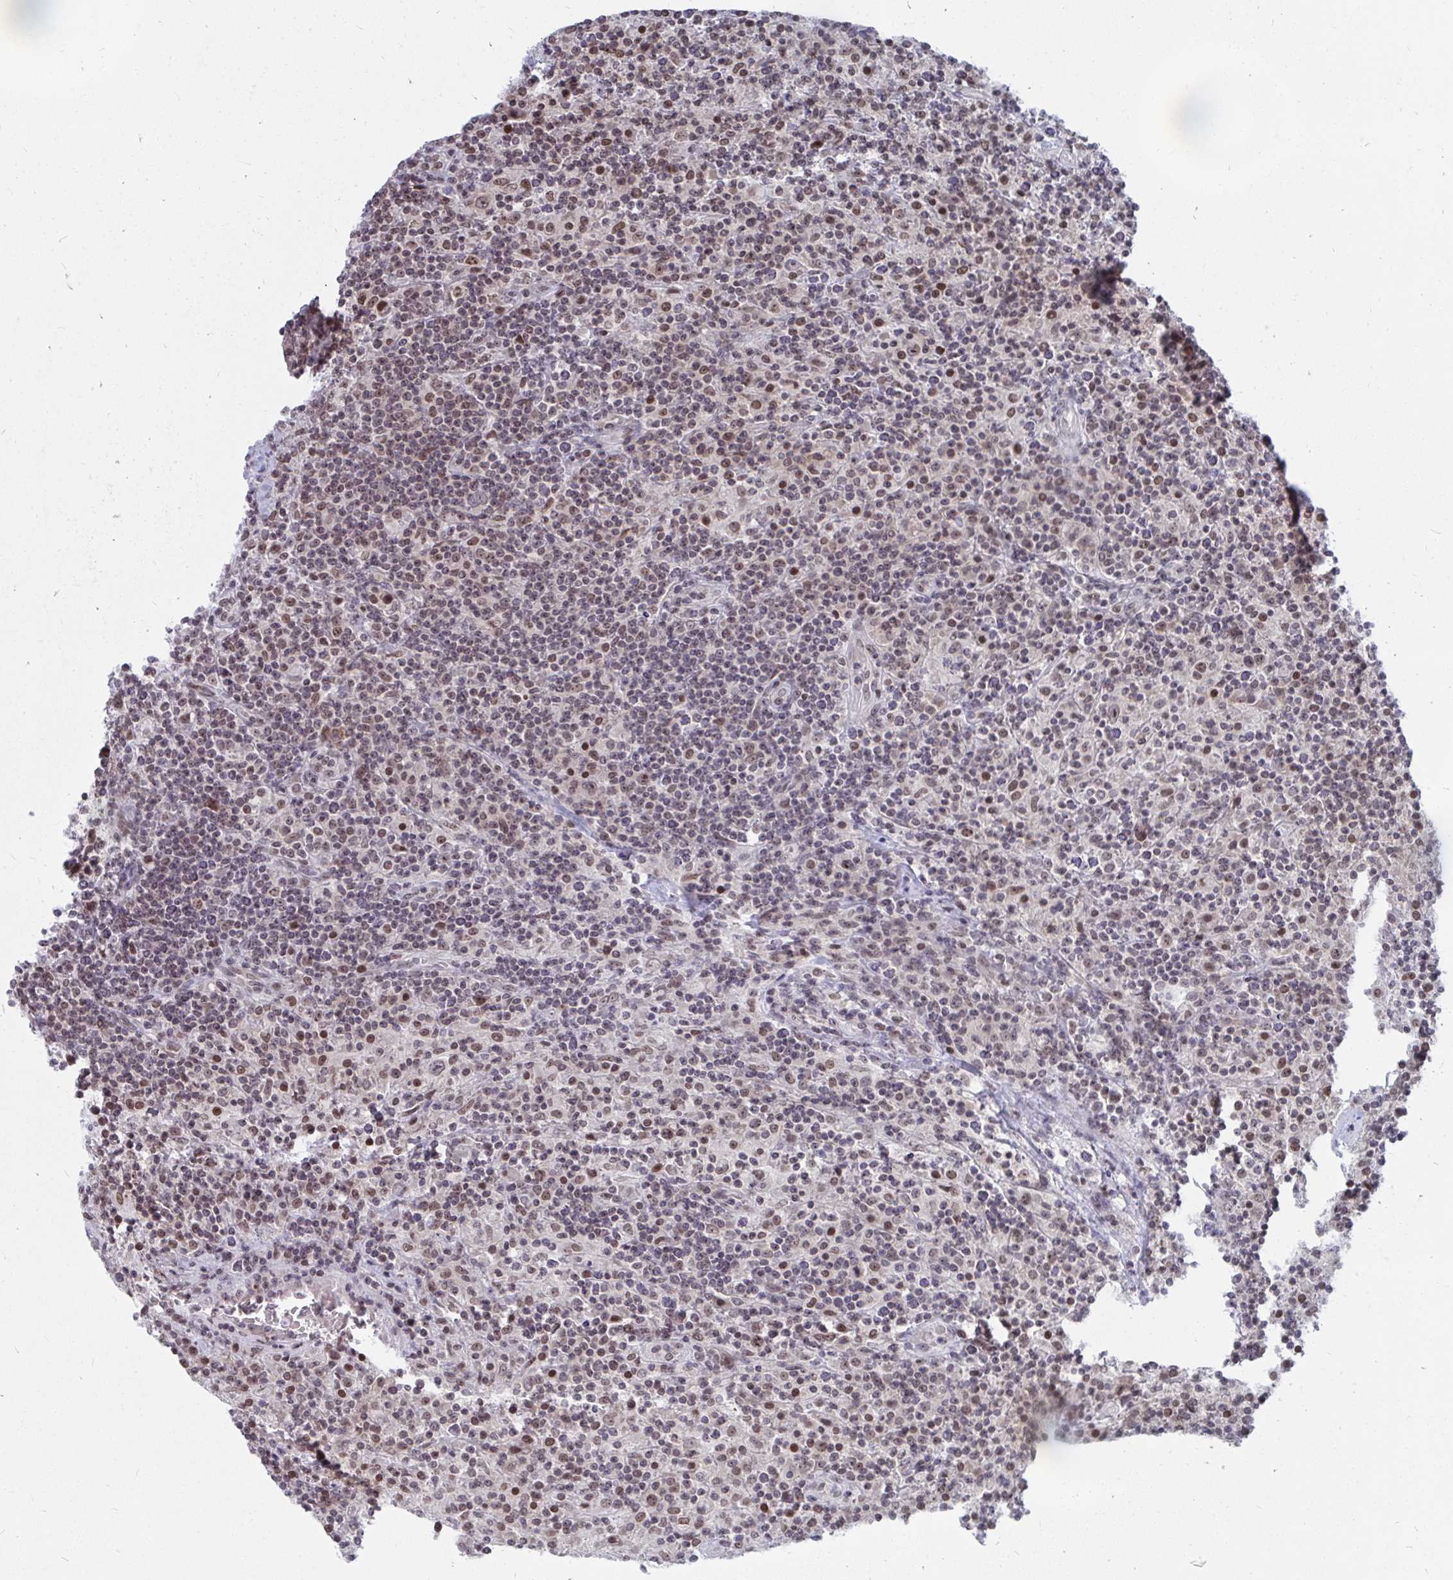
{"staining": {"intensity": "weak", "quantity": ">75%", "location": "nuclear"}, "tissue": "lymphoma", "cell_type": "Tumor cells", "image_type": "cancer", "snomed": [{"axis": "morphology", "description": "Hodgkin's disease, NOS"}, {"axis": "topography", "description": "Lymph node"}], "caption": "Weak nuclear staining is appreciated in approximately >75% of tumor cells in Hodgkin's disease.", "gene": "TRIP12", "patient": {"sex": "male", "age": 70}}